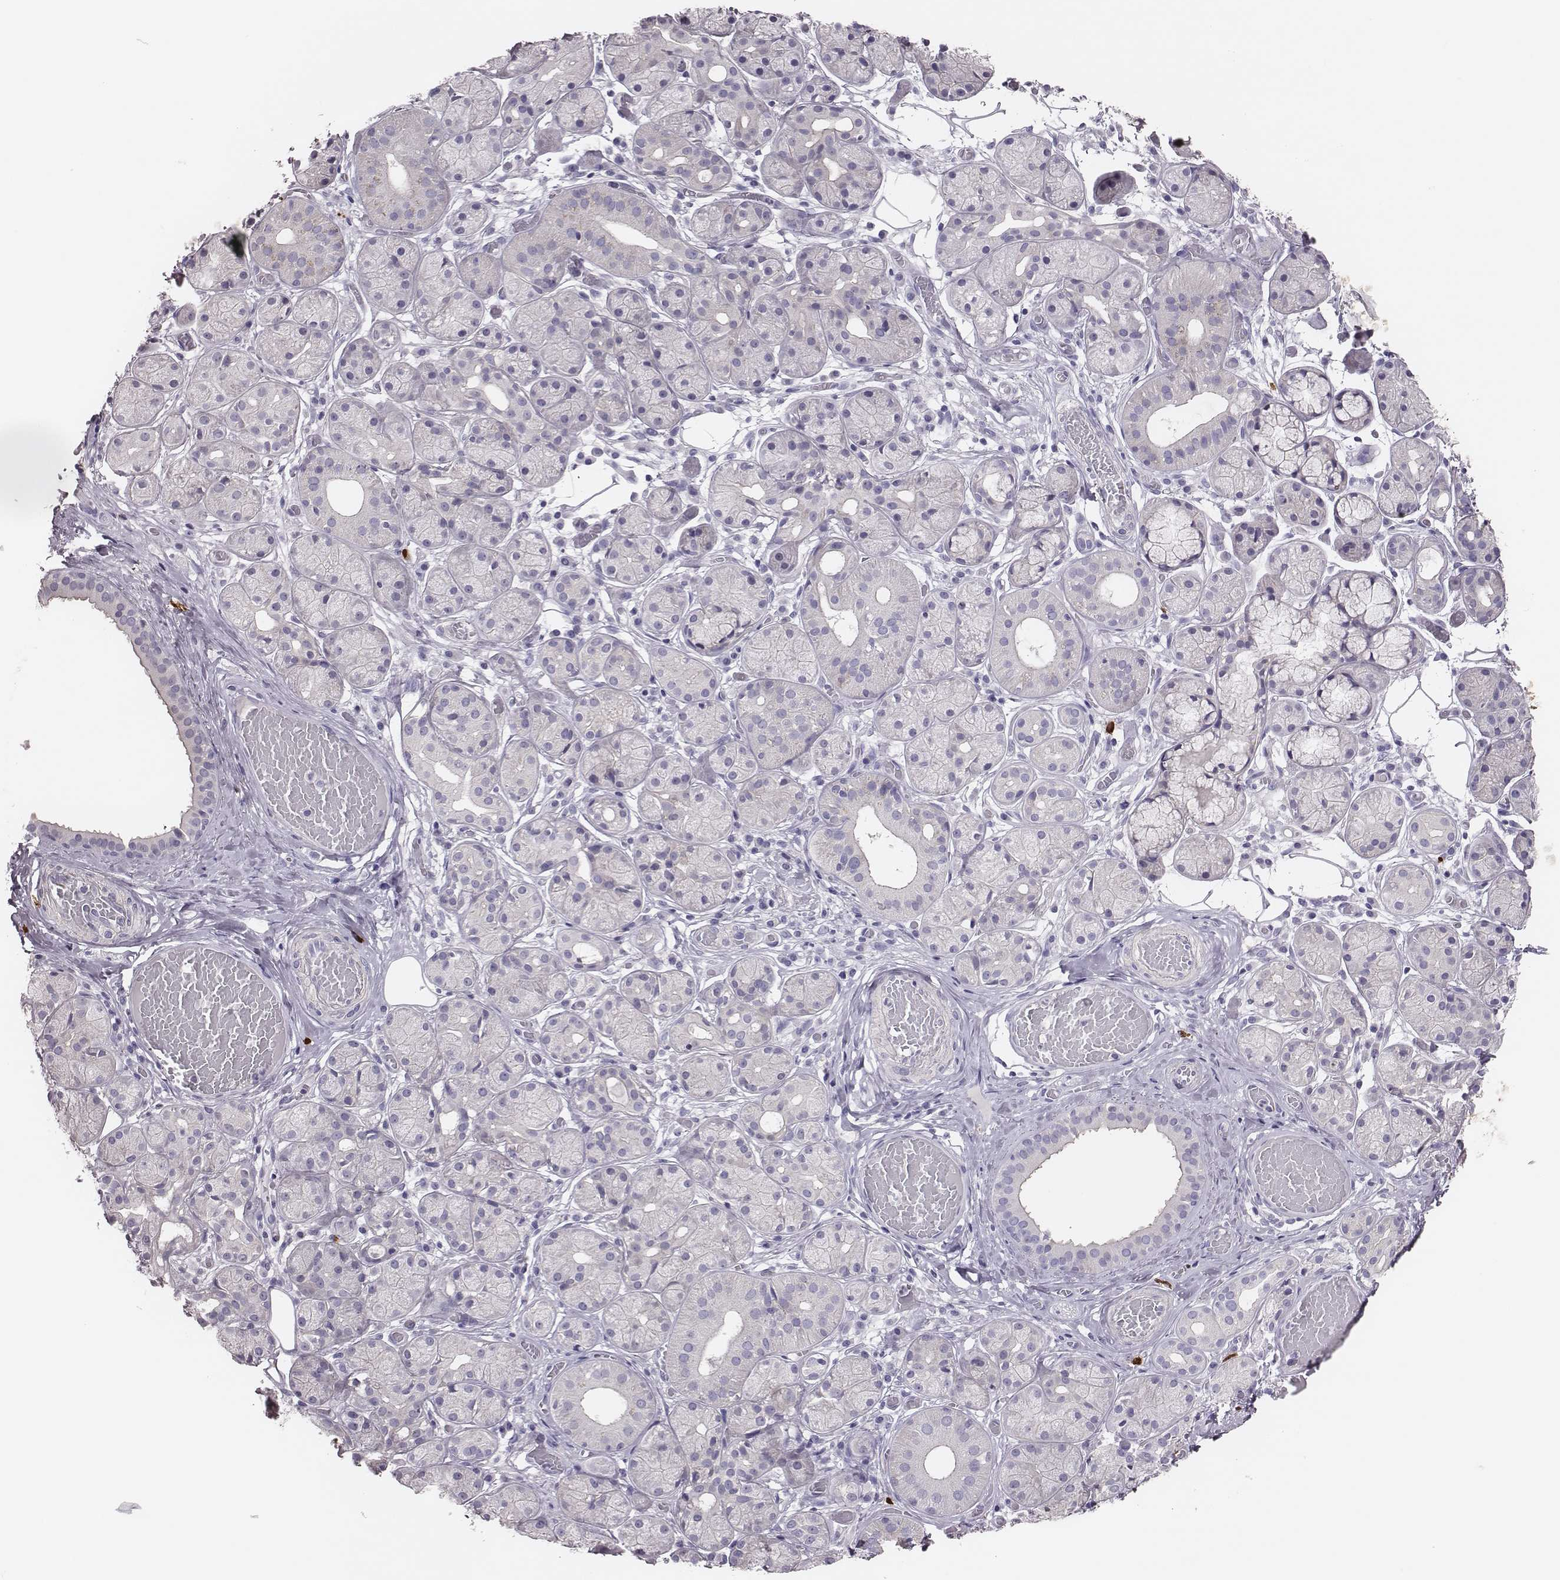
{"staining": {"intensity": "negative", "quantity": "none", "location": "none"}, "tissue": "salivary gland", "cell_type": "Glandular cells", "image_type": "normal", "snomed": [{"axis": "morphology", "description": "Normal tissue, NOS"}, {"axis": "topography", "description": "Salivary gland"}, {"axis": "topography", "description": "Peripheral nerve tissue"}], "caption": "The image reveals no significant positivity in glandular cells of salivary gland.", "gene": "P2RY10", "patient": {"sex": "male", "age": 71}}